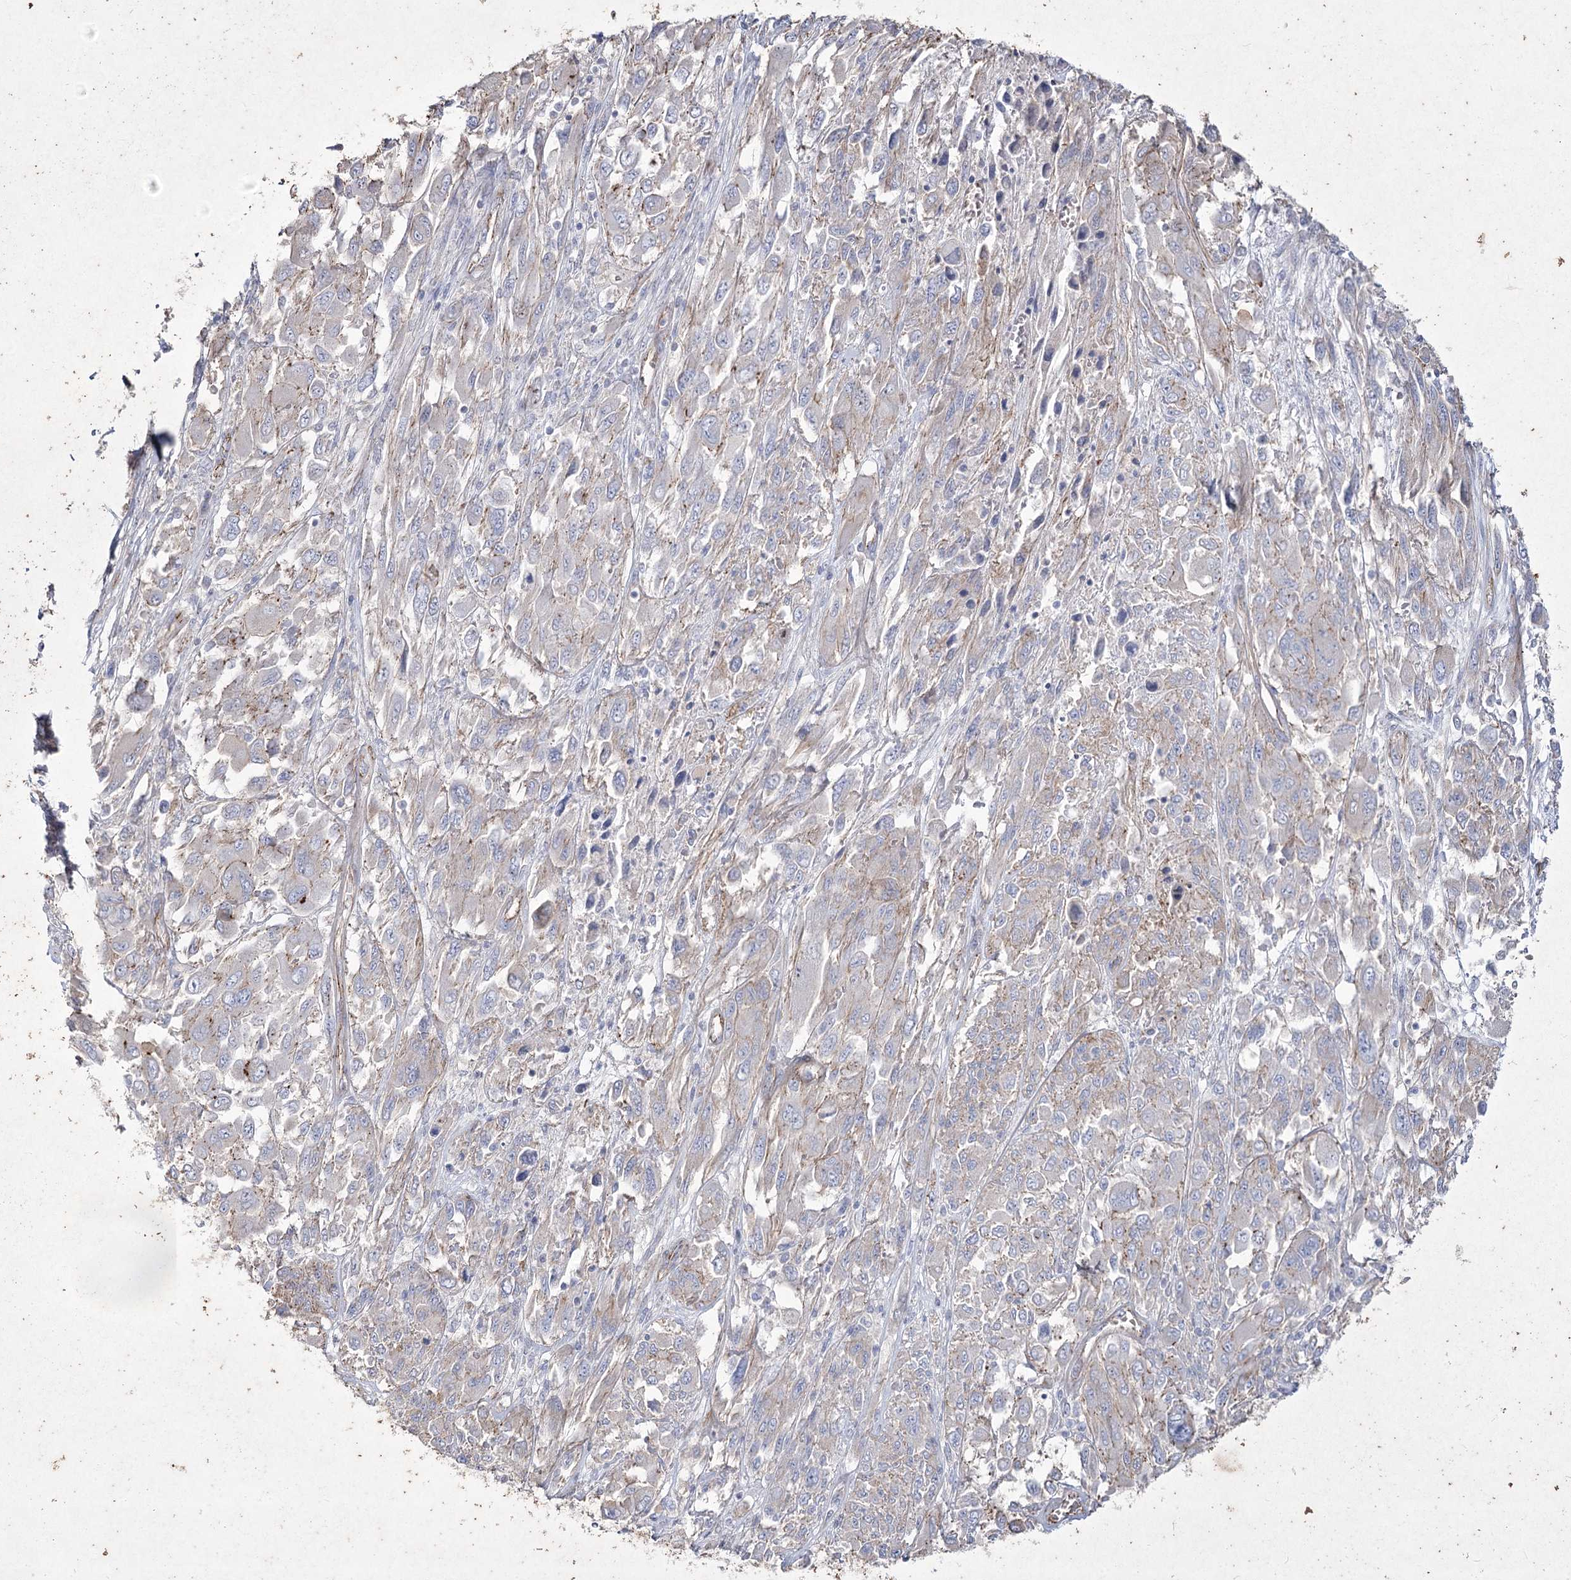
{"staining": {"intensity": "negative", "quantity": "none", "location": "none"}, "tissue": "melanoma", "cell_type": "Tumor cells", "image_type": "cancer", "snomed": [{"axis": "morphology", "description": "Malignant melanoma, NOS"}, {"axis": "topography", "description": "Skin"}], "caption": "A photomicrograph of malignant melanoma stained for a protein exhibits no brown staining in tumor cells.", "gene": "LDLRAD3", "patient": {"sex": "female", "age": 91}}